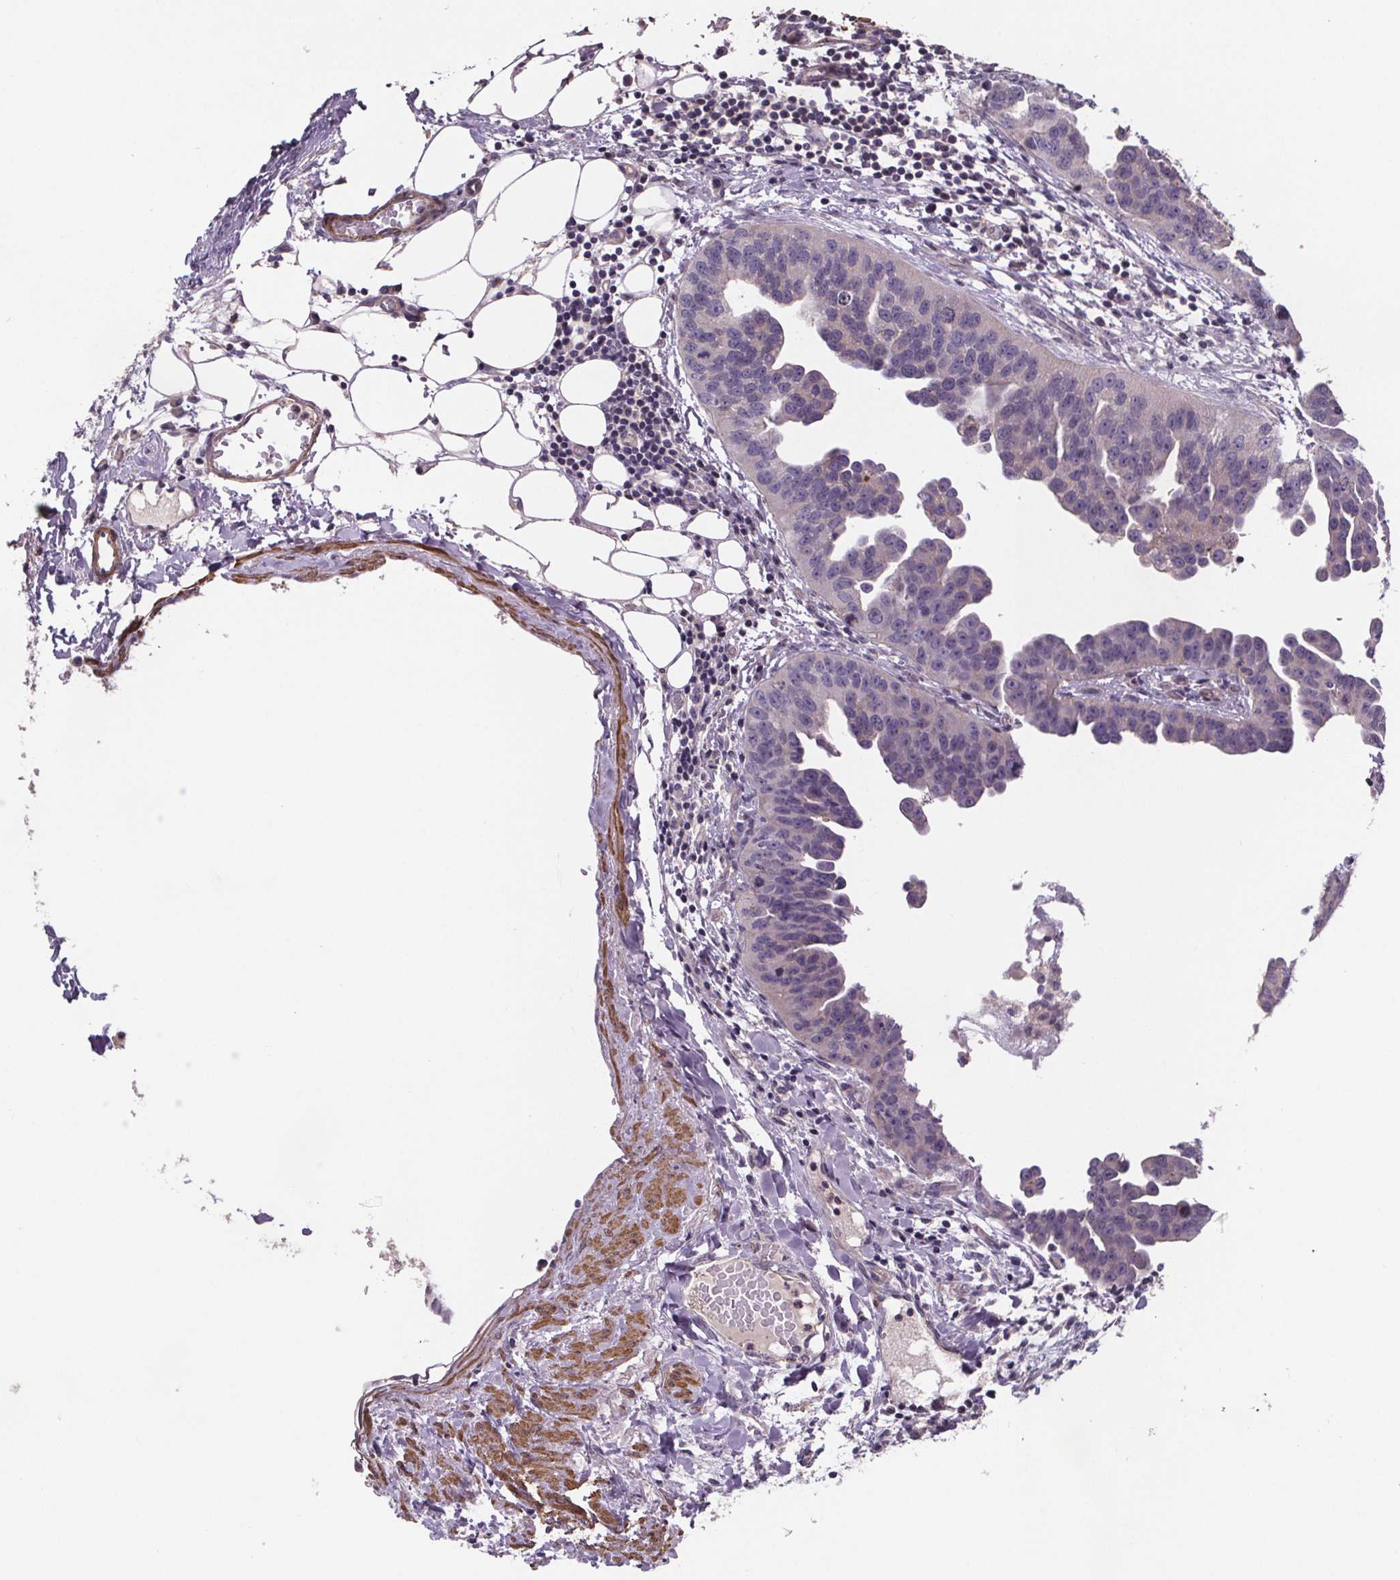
{"staining": {"intensity": "negative", "quantity": "none", "location": "none"}, "tissue": "ovarian cancer", "cell_type": "Tumor cells", "image_type": "cancer", "snomed": [{"axis": "morphology", "description": "Cystadenocarcinoma, serous, NOS"}, {"axis": "topography", "description": "Ovary"}], "caption": "IHC image of neoplastic tissue: human serous cystadenocarcinoma (ovarian) stained with DAB exhibits no significant protein expression in tumor cells.", "gene": "CLN3", "patient": {"sex": "female", "age": 75}}